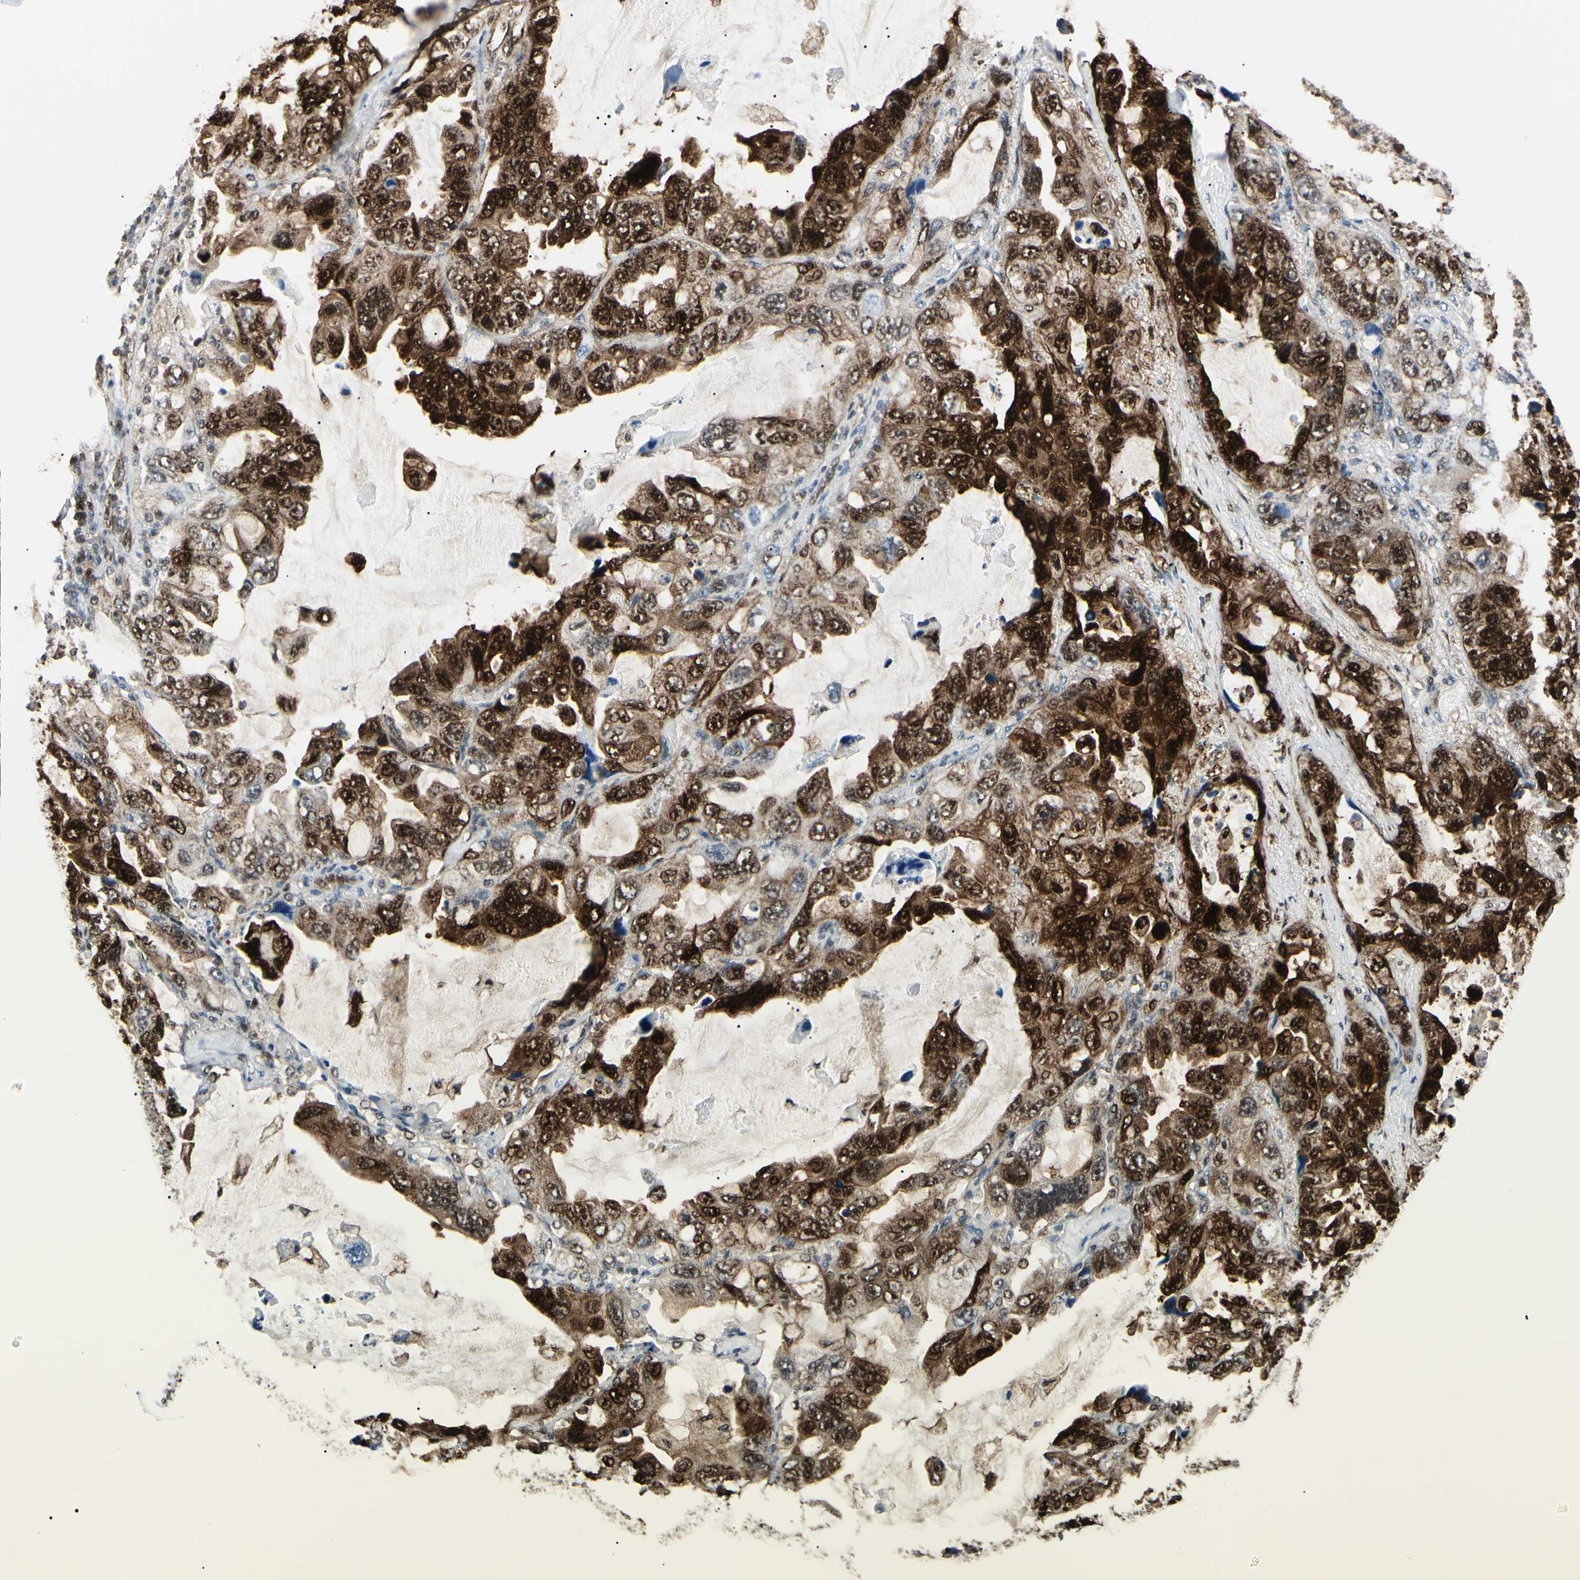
{"staining": {"intensity": "strong", "quantity": ">75%", "location": "cytoplasmic/membranous,nuclear"}, "tissue": "lung cancer", "cell_type": "Tumor cells", "image_type": "cancer", "snomed": [{"axis": "morphology", "description": "Squamous cell carcinoma, NOS"}, {"axis": "topography", "description": "Lung"}], "caption": "This is a photomicrograph of immunohistochemistry (IHC) staining of lung cancer (squamous cell carcinoma), which shows strong staining in the cytoplasmic/membranous and nuclear of tumor cells.", "gene": "PGK1", "patient": {"sex": "female", "age": 73}}